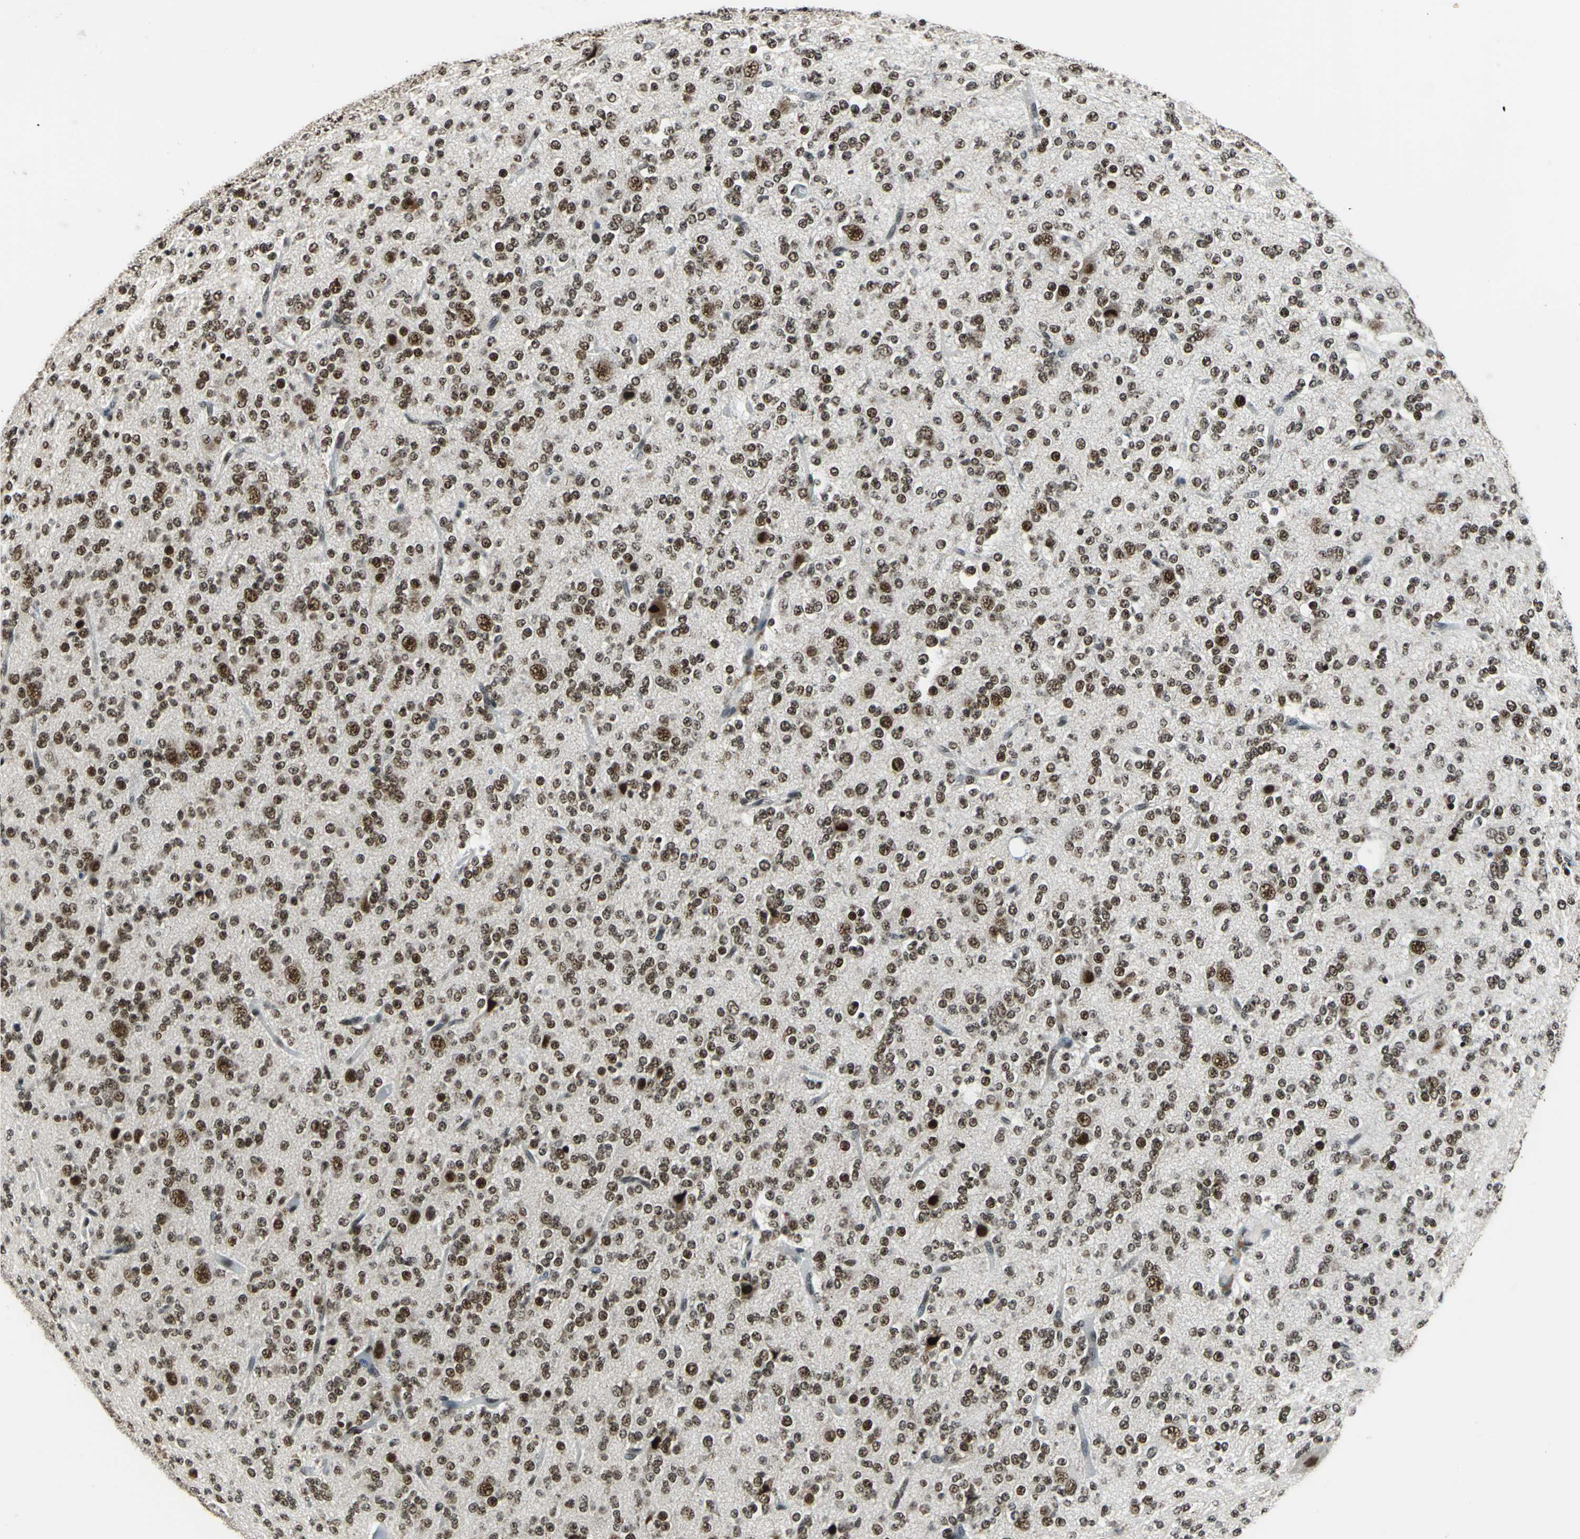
{"staining": {"intensity": "moderate", "quantity": ">75%", "location": "nuclear"}, "tissue": "glioma", "cell_type": "Tumor cells", "image_type": "cancer", "snomed": [{"axis": "morphology", "description": "Glioma, malignant, Low grade"}, {"axis": "topography", "description": "Brain"}], "caption": "Low-grade glioma (malignant) stained for a protein demonstrates moderate nuclear positivity in tumor cells.", "gene": "BCLAF1", "patient": {"sex": "male", "age": 38}}